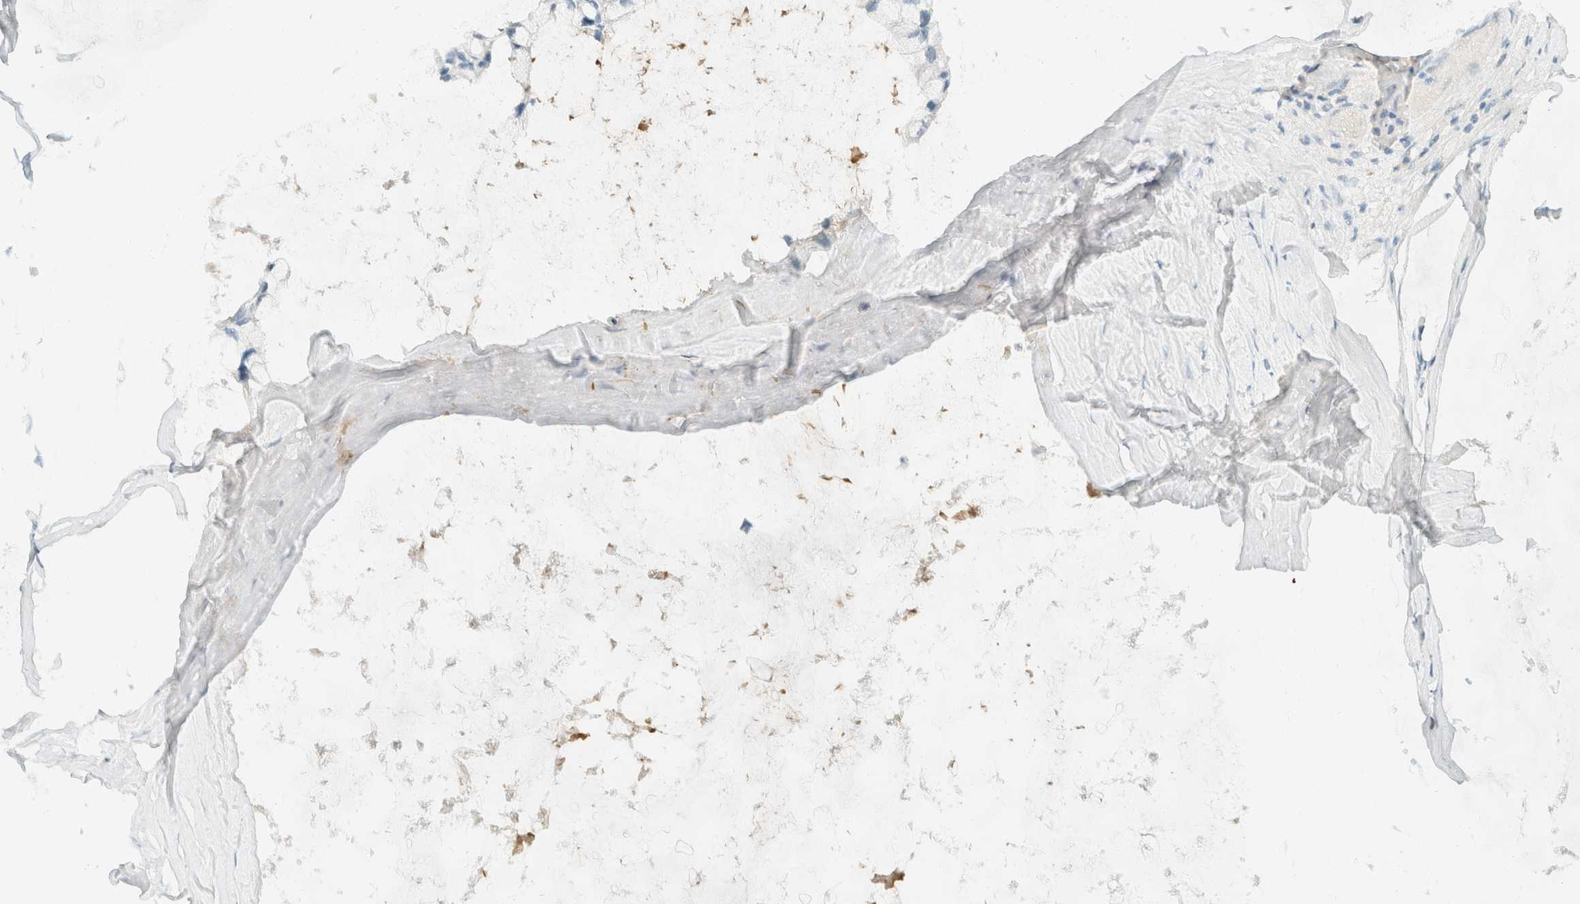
{"staining": {"intensity": "negative", "quantity": "none", "location": "none"}, "tissue": "ovarian cancer", "cell_type": "Tumor cells", "image_type": "cancer", "snomed": [{"axis": "morphology", "description": "Cystadenocarcinoma, mucinous, NOS"}, {"axis": "topography", "description": "Ovary"}], "caption": "Immunohistochemistry (IHC) of mucinous cystadenocarcinoma (ovarian) displays no staining in tumor cells. (DAB (3,3'-diaminobenzidine) immunohistochemistry (IHC), high magnification).", "gene": "GPA33", "patient": {"sex": "female", "age": 39}}